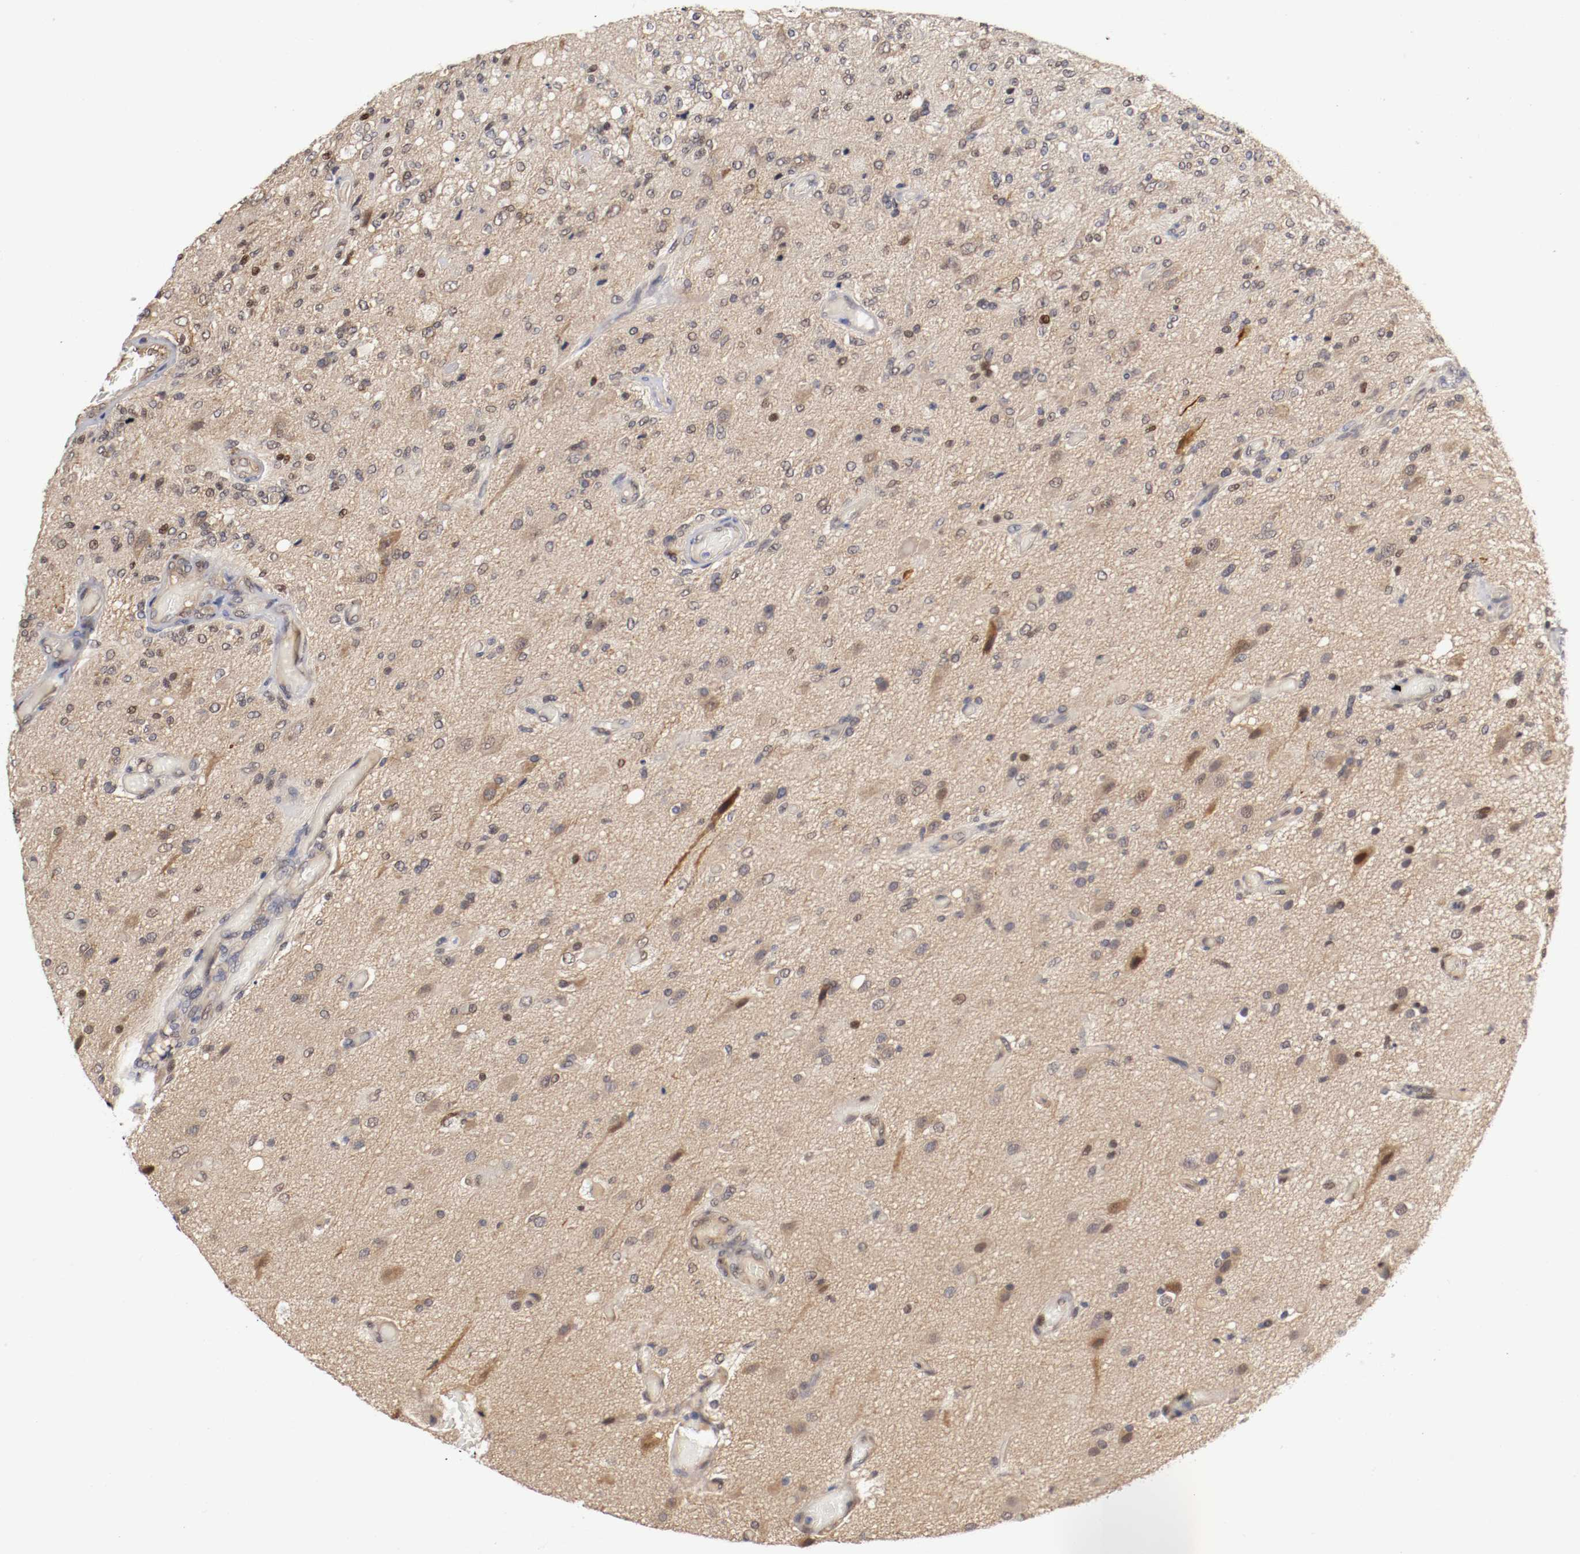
{"staining": {"intensity": "weak", "quantity": "<25%", "location": "cytoplasmic/membranous,nuclear"}, "tissue": "glioma", "cell_type": "Tumor cells", "image_type": "cancer", "snomed": [{"axis": "morphology", "description": "Normal tissue, NOS"}, {"axis": "morphology", "description": "Glioma, malignant, High grade"}, {"axis": "topography", "description": "Cerebral cortex"}], "caption": "Tumor cells show no significant protein positivity in malignant glioma (high-grade).", "gene": "DNMT3B", "patient": {"sex": "male", "age": 77}}